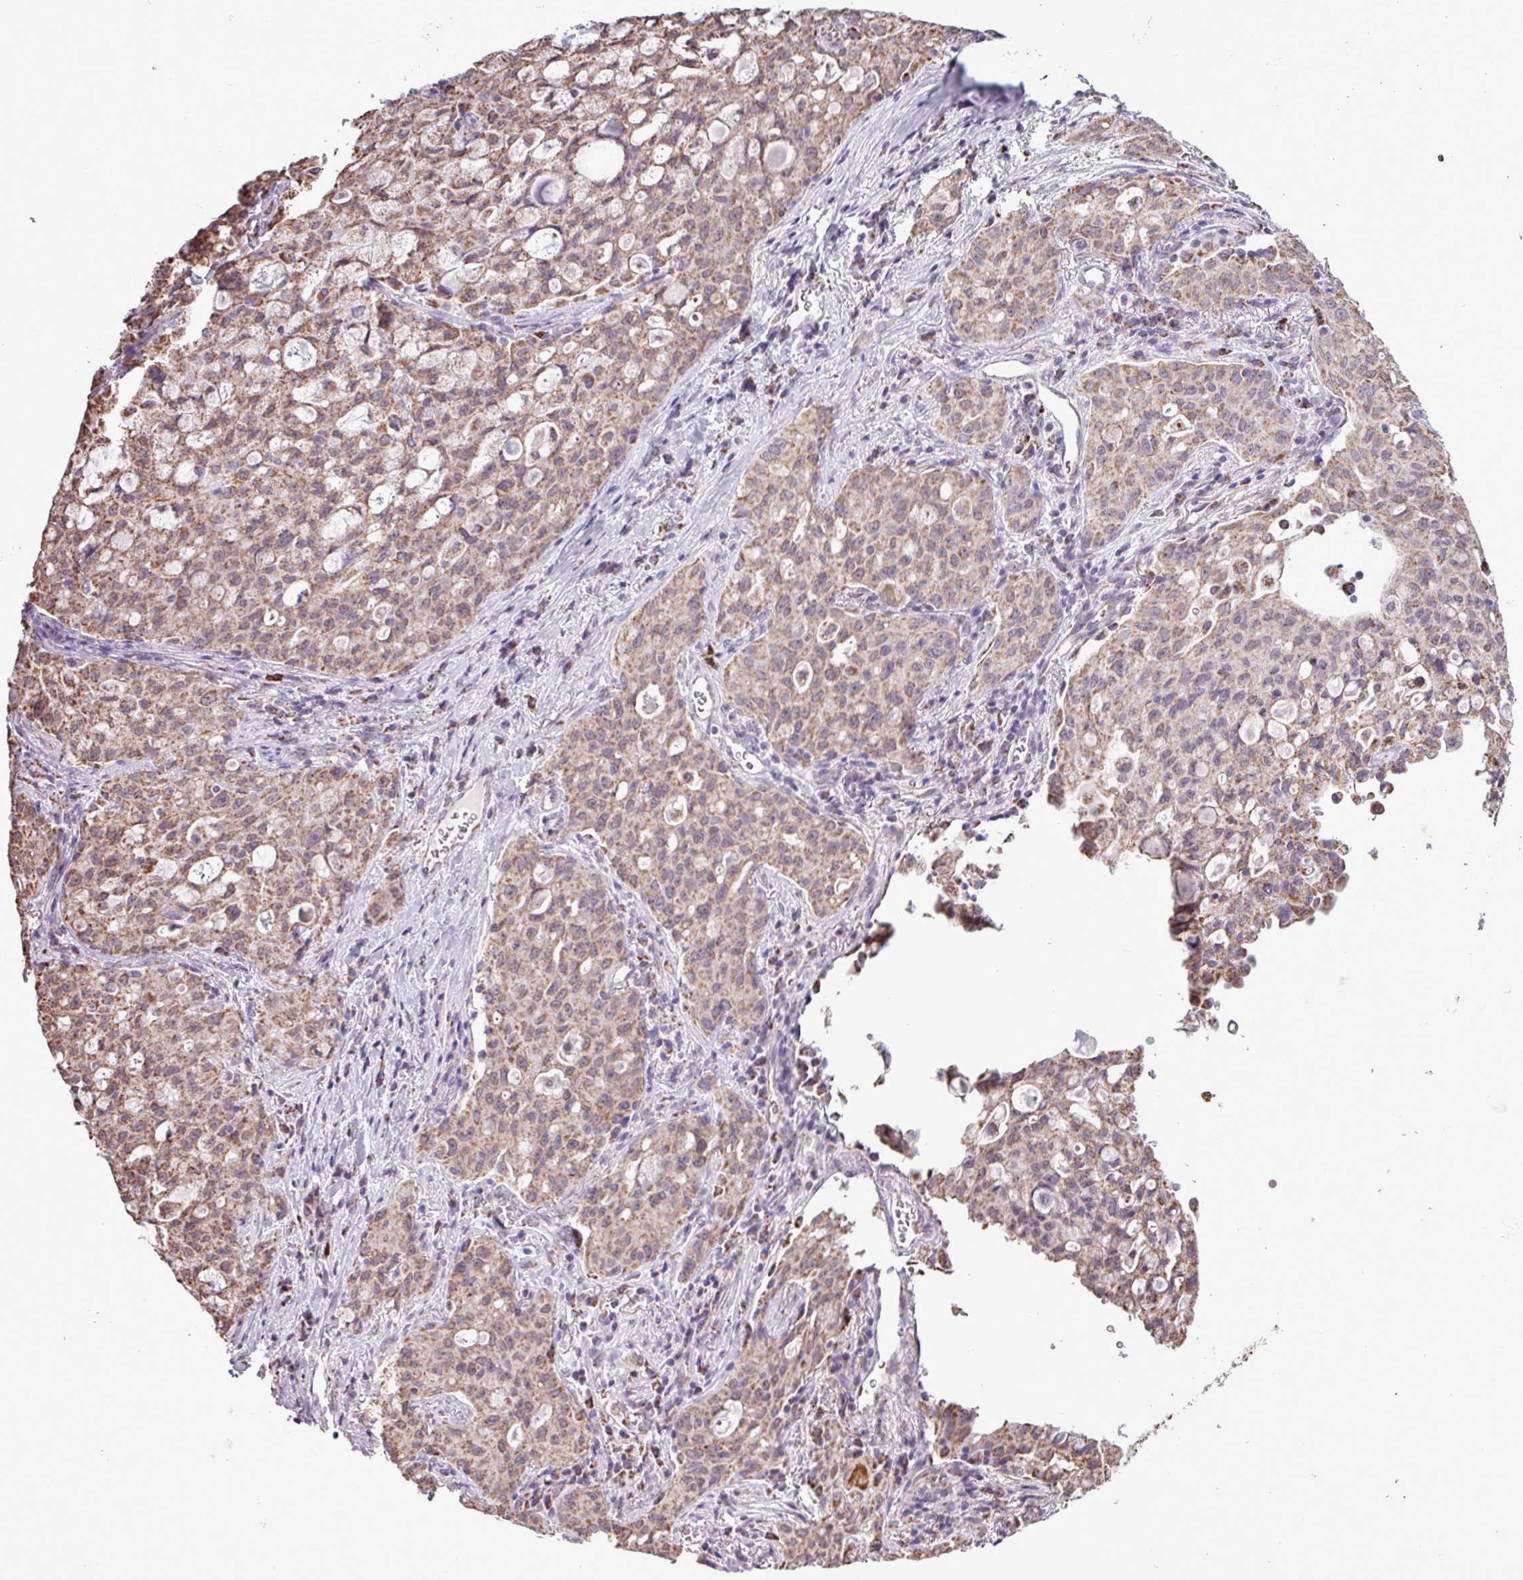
{"staining": {"intensity": "moderate", "quantity": ">75%", "location": "cytoplasmic/membranous"}, "tissue": "lung cancer", "cell_type": "Tumor cells", "image_type": "cancer", "snomed": [{"axis": "morphology", "description": "Adenocarcinoma, NOS"}, {"axis": "topography", "description": "Lung"}], "caption": "About >75% of tumor cells in human lung adenocarcinoma demonstrate moderate cytoplasmic/membranous protein staining as visualized by brown immunohistochemical staining.", "gene": "ALG8", "patient": {"sex": "female", "age": 44}}